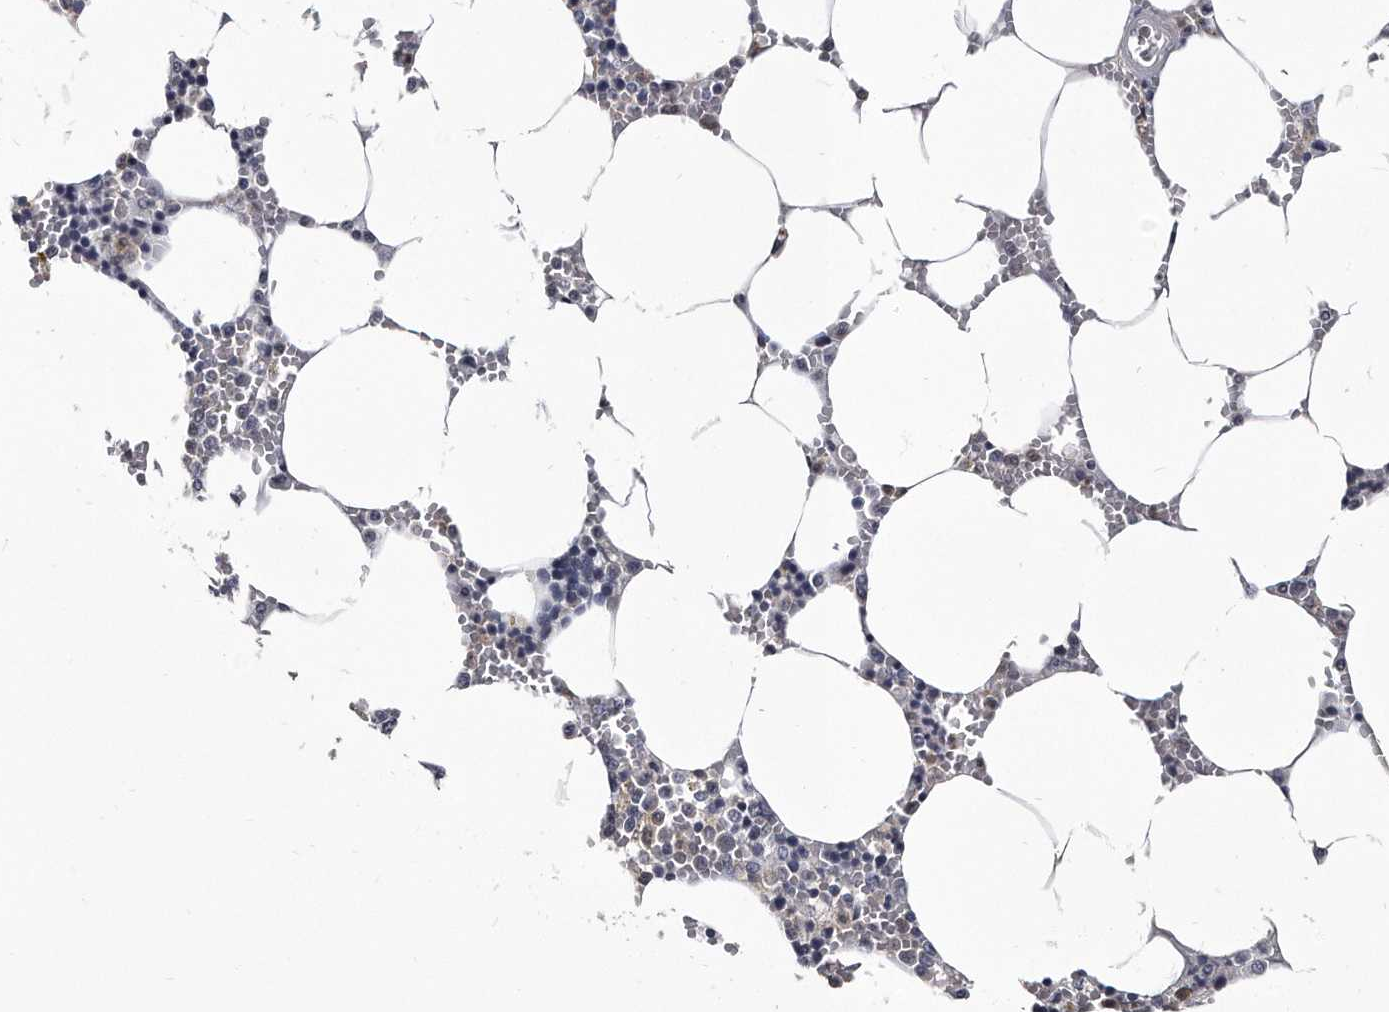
{"staining": {"intensity": "weak", "quantity": "<25%", "location": "cytoplasmic/membranous"}, "tissue": "bone marrow", "cell_type": "Hematopoietic cells", "image_type": "normal", "snomed": [{"axis": "morphology", "description": "Normal tissue, NOS"}, {"axis": "topography", "description": "Bone marrow"}], "caption": "The histopathology image exhibits no significant positivity in hematopoietic cells of bone marrow.", "gene": "GAPVD1", "patient": {"sex": "male", "age": 70}}